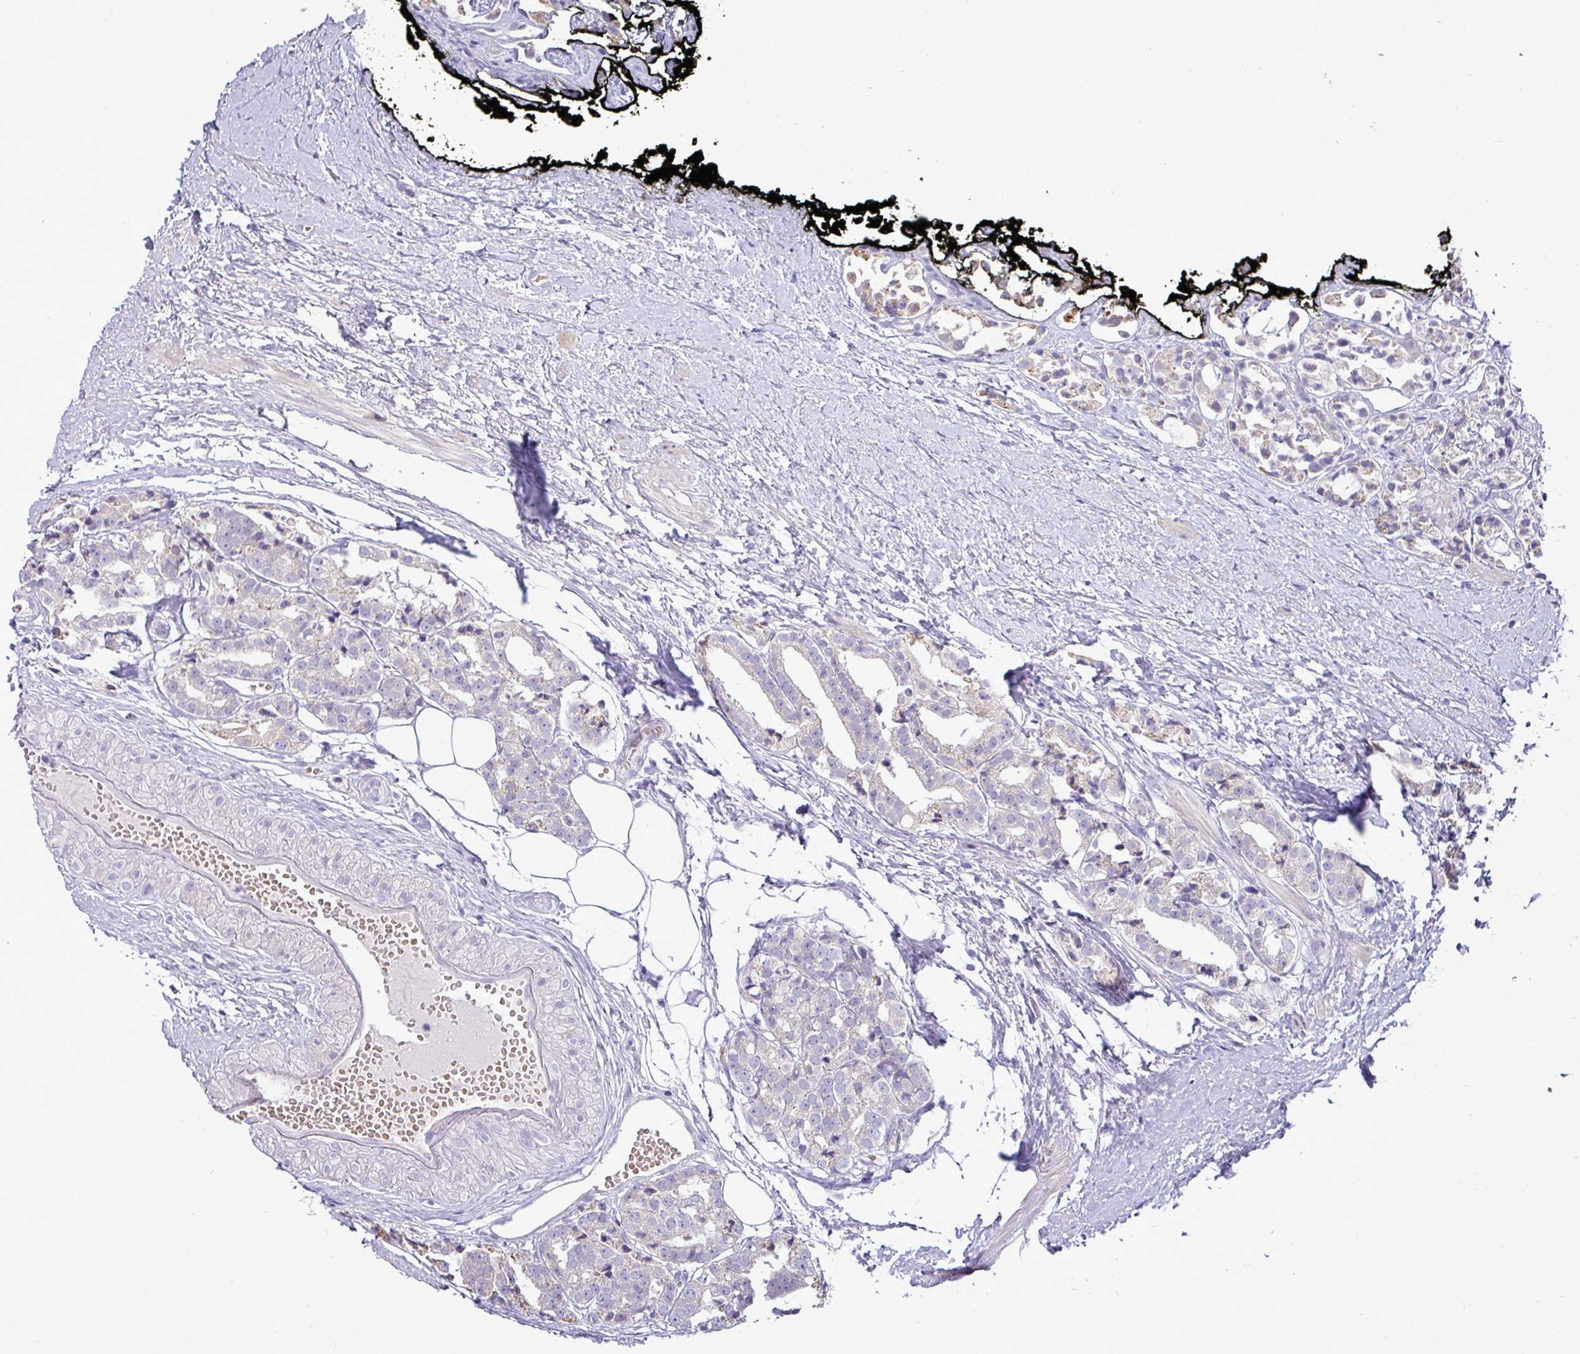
{"staining": {"intensity": "negative", "quantity": "none", "location": "none"}, "tissue": "prostate cancer", "cell_type": "Tumor cells", "image_type": "cancer", "snomed": [{"axis": "morphology", "description": "Adenocarcinoma, High grade"}, {"axis": "topography", "description": "Prostate"}], "caption": "Tumor cells are negative for protein expression in human prostate cancer.", "gene": "ACAP3", "patient": {"sex": "male", "age": 71}}